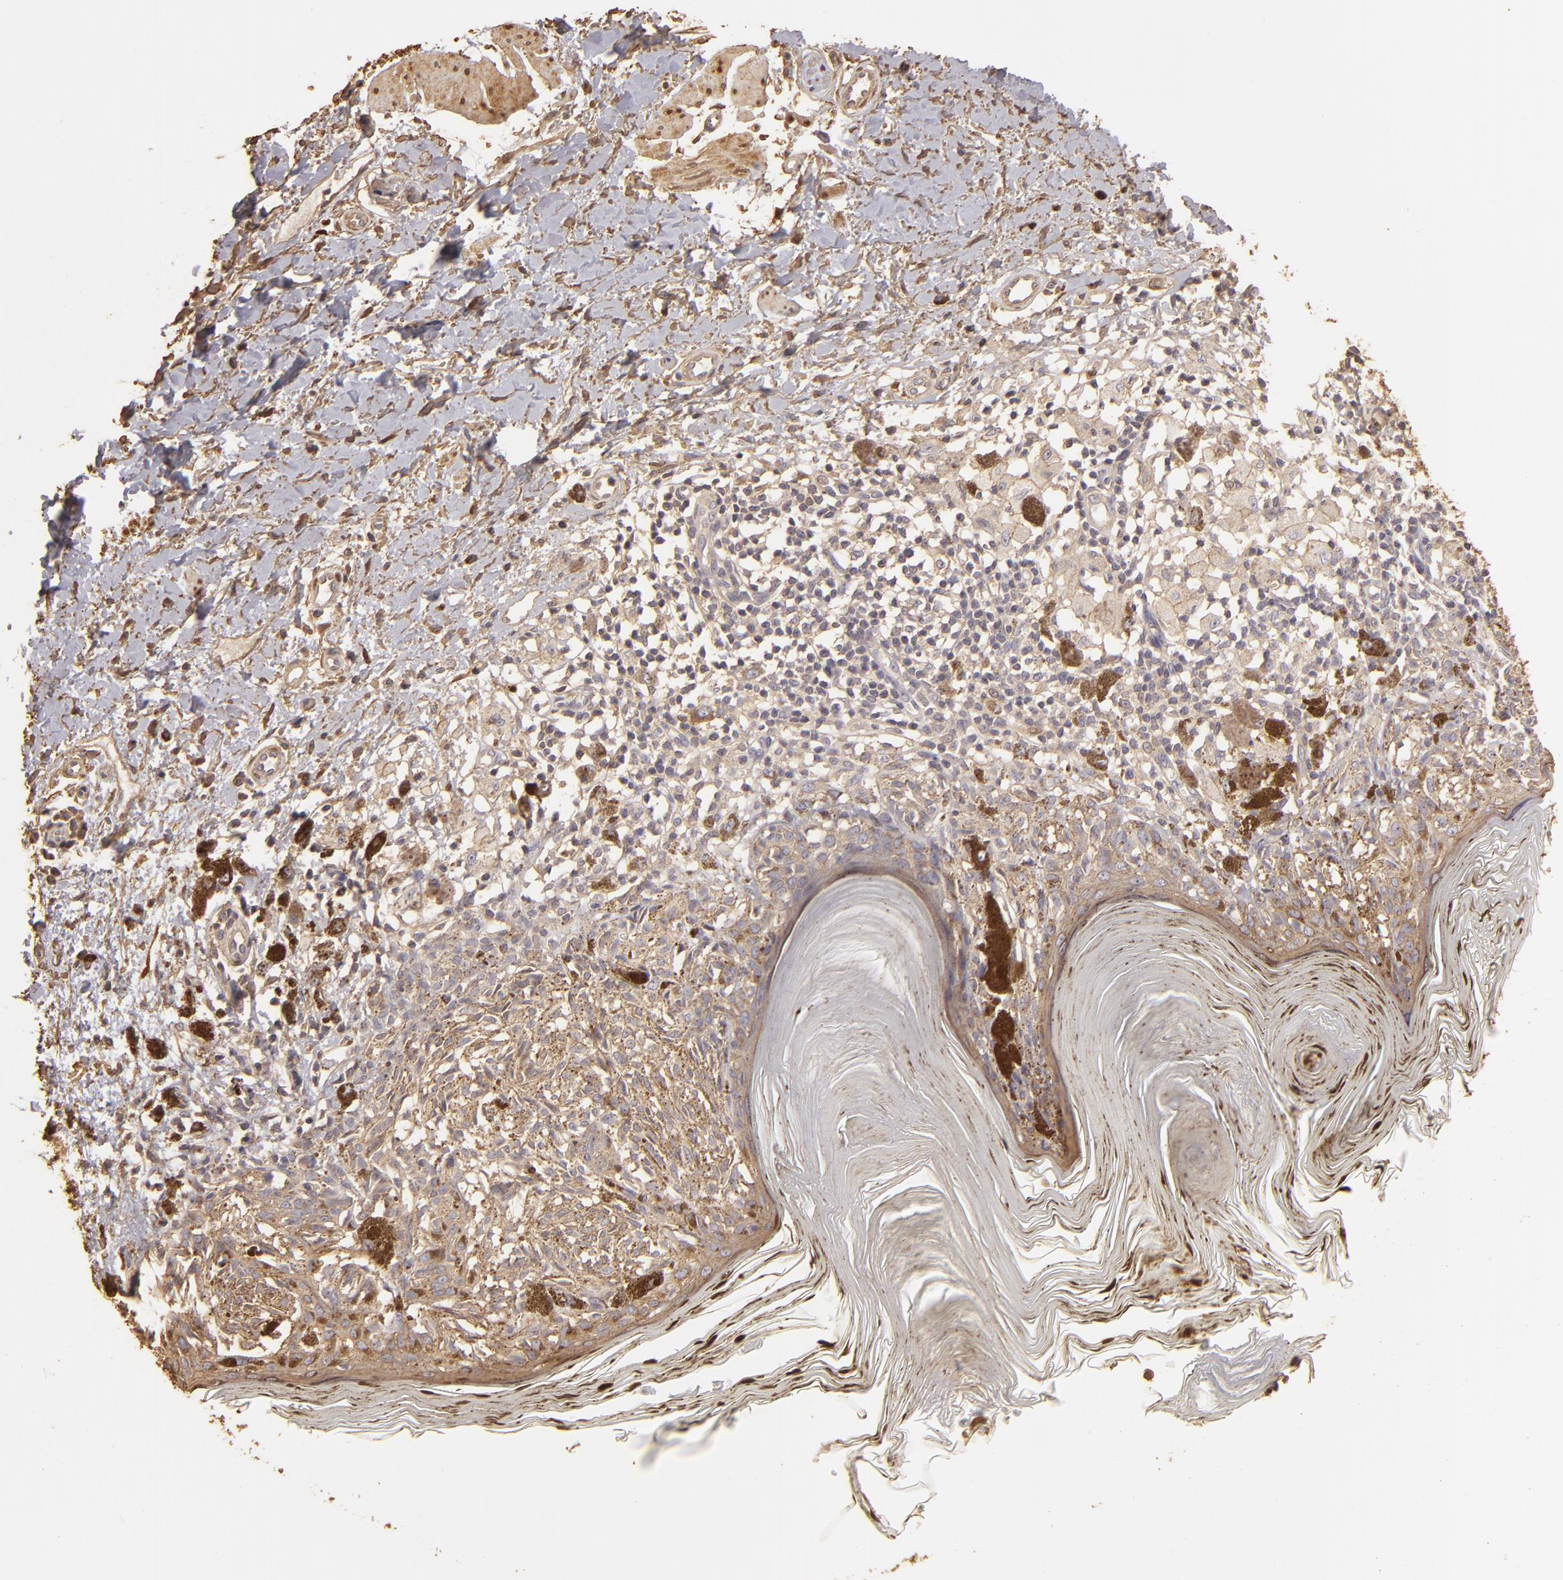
{"staining": {"intensity": "weak", "quantity": ">75%", "location": "cytoplasmic/membranous"}, "tissue": "melanoma", "cell_type": "Tumor cells", "image_type": "cancer", "snomed": [{"axis": "morphology", "description": "Malignant melanoma, NOS"}, {"axis": "topography", "description": "Skin"}], "caption": "This is a photomicrograph of immunohistochemistry (IHC) staining of malignant melanoma, which shows weak positivity in the cytoplasmic/membranous of tumor cells.", "gene": "HSPB6", "patient": {"sex": "male", "age": 88}}